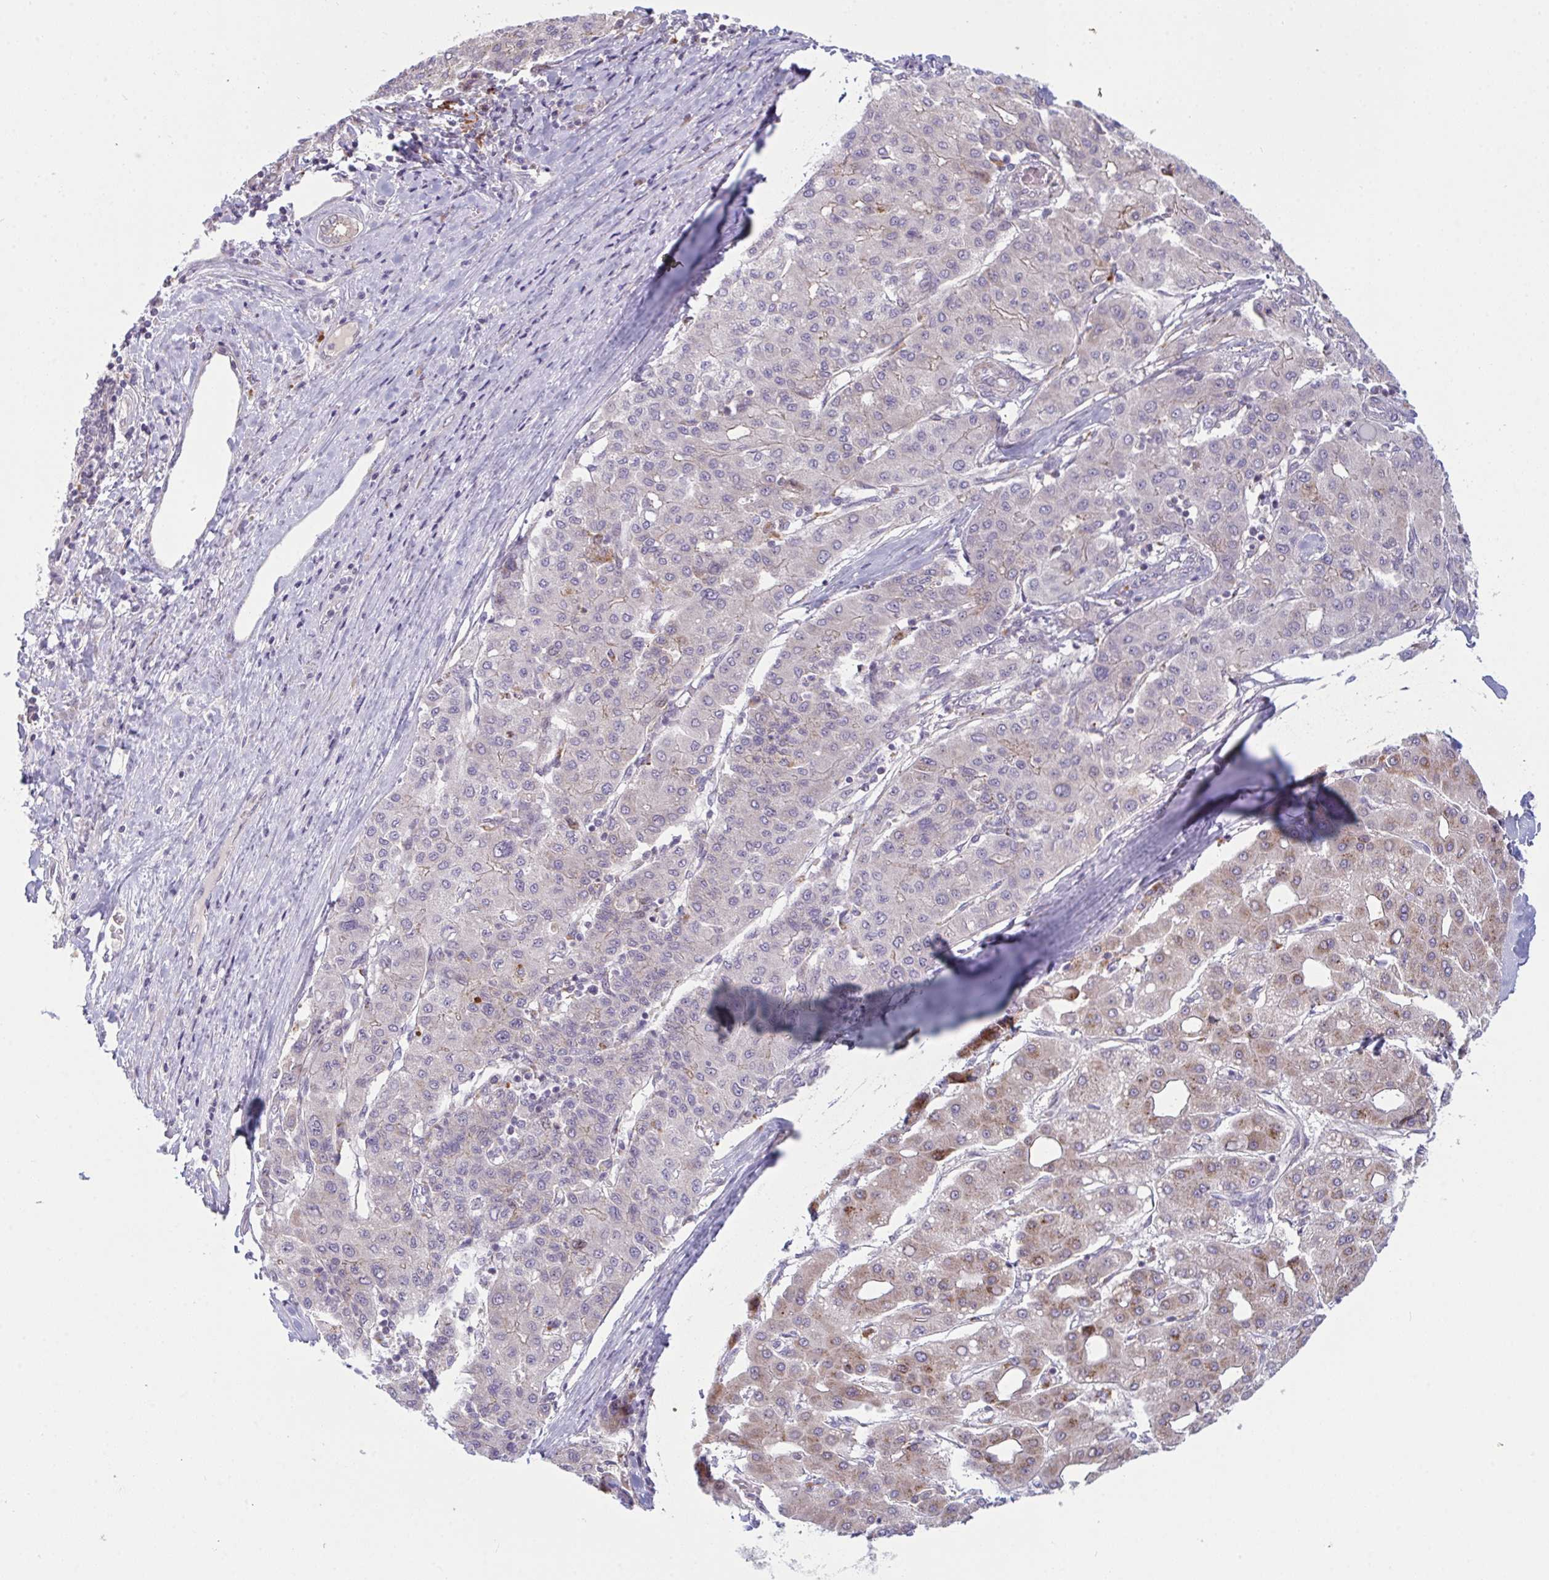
{"staining": {"intensity": "weak", "quantity": "25%-75%", "location": "cytoplasmic/membranous"}, "tissue": "liver cancer", "cell_type": "Tumor cells", "image_type": "cancer", "snomed": [{"axis": "morphology", "description": "Carcinoma, Hepatocellular, NOS"}, {"axis": "topography", "description": "Liver"}], "caption": "This is an image of immunohistochemistry (IHC) staining of liver cancer (hepatocellular carcinoma), which shows weak expression in the cytoplasmic/membranous of tumor cells.", "gene": "XAF1", "patient": {"sex": "male", "age": 65}}